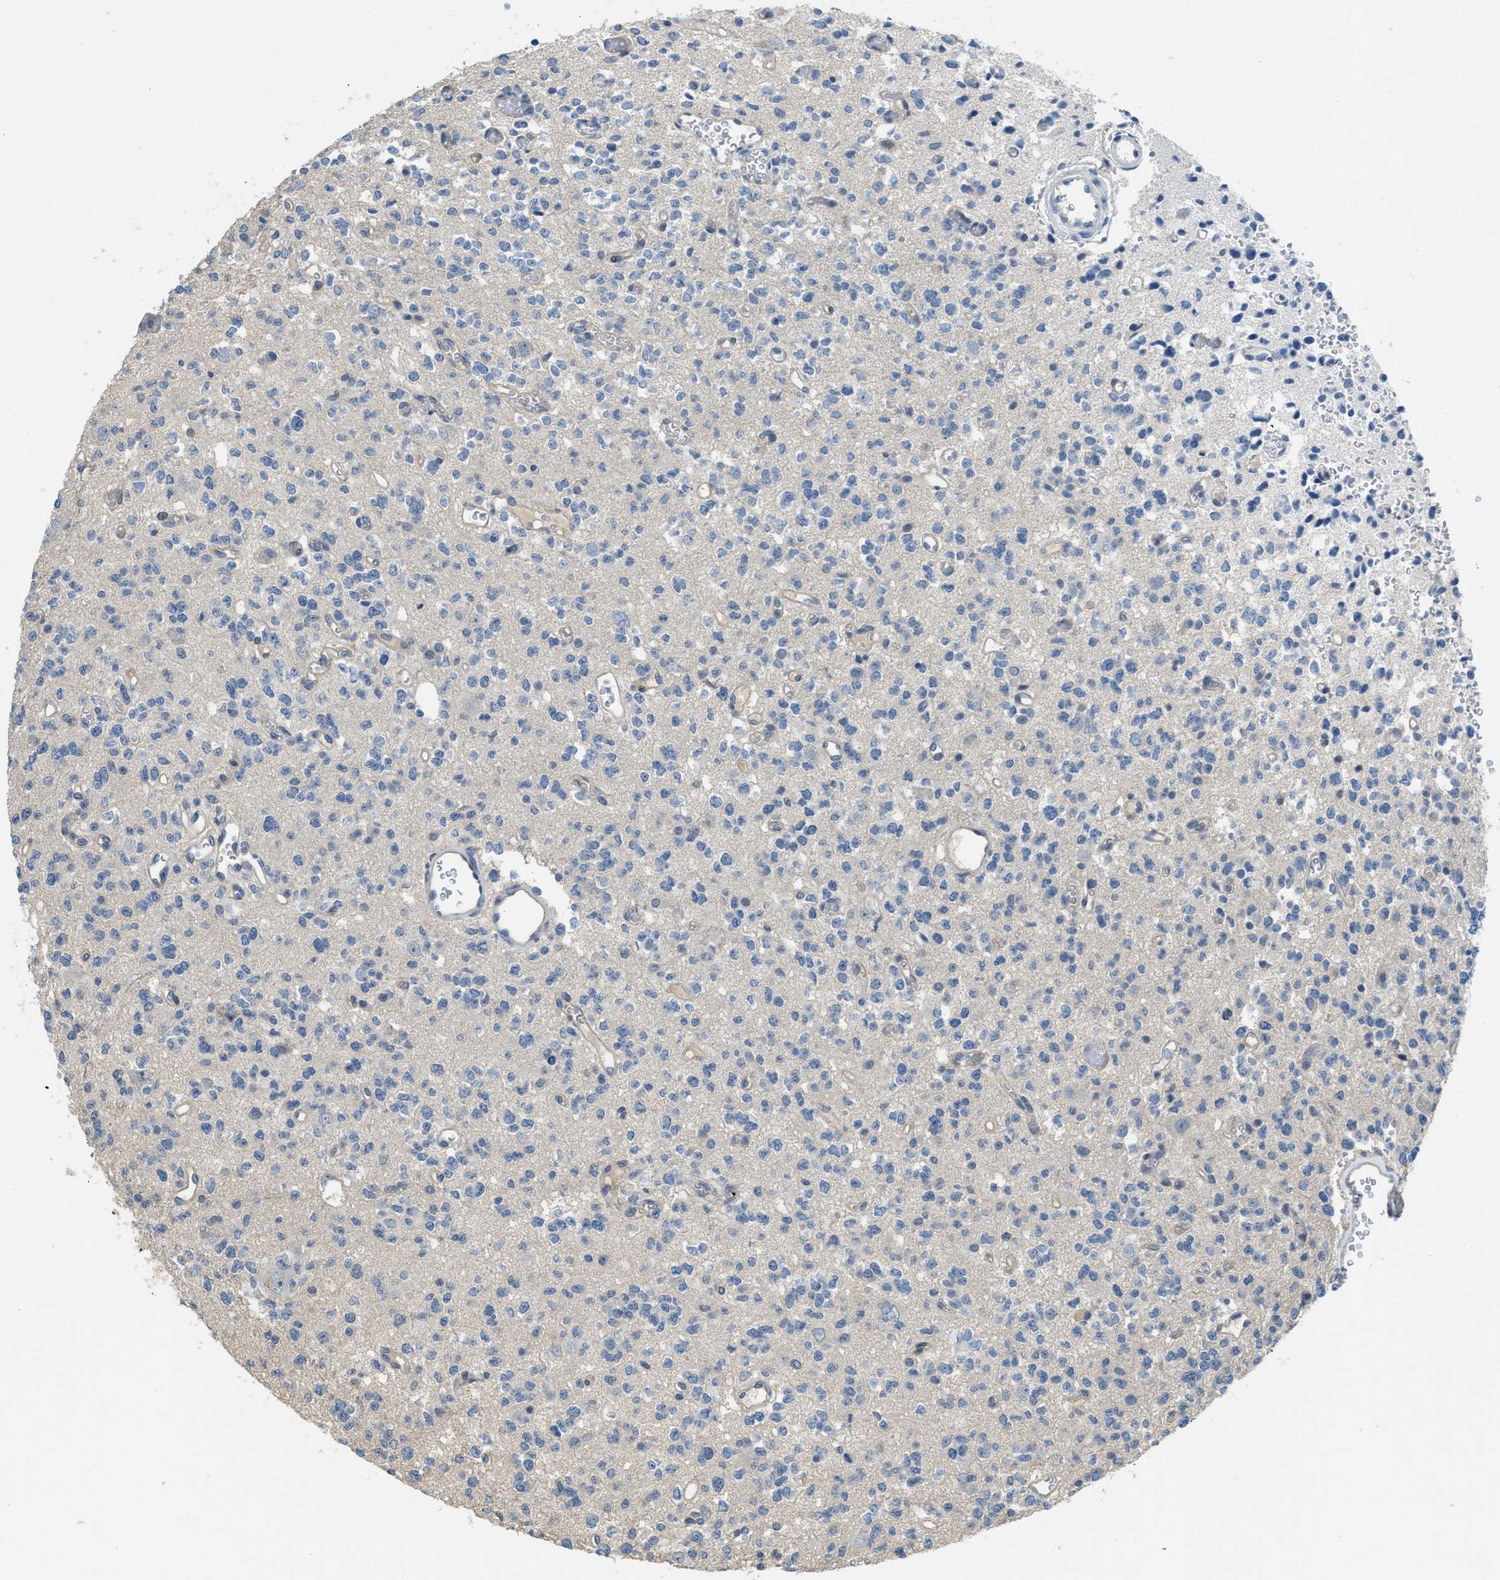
{"staining": {"intensity": "negative", "quantity": "none", "location": "none"}, "tissue": "glioma", "cell_type": "Tumor cells", "image_type": "cancer", "snomed": [{"axis": "morphology", "description": "Glioma, malignant, High grade"}, {"axis": "topography", "description": "Brain"}], "caption": "Immunohistochemistry (IHC) micrograph of human glioma stained for a protein (brown), which reveals no staining in tumor cells.", "gene": "TMEM154", "patient": {"sex": "male", "age": 56}}